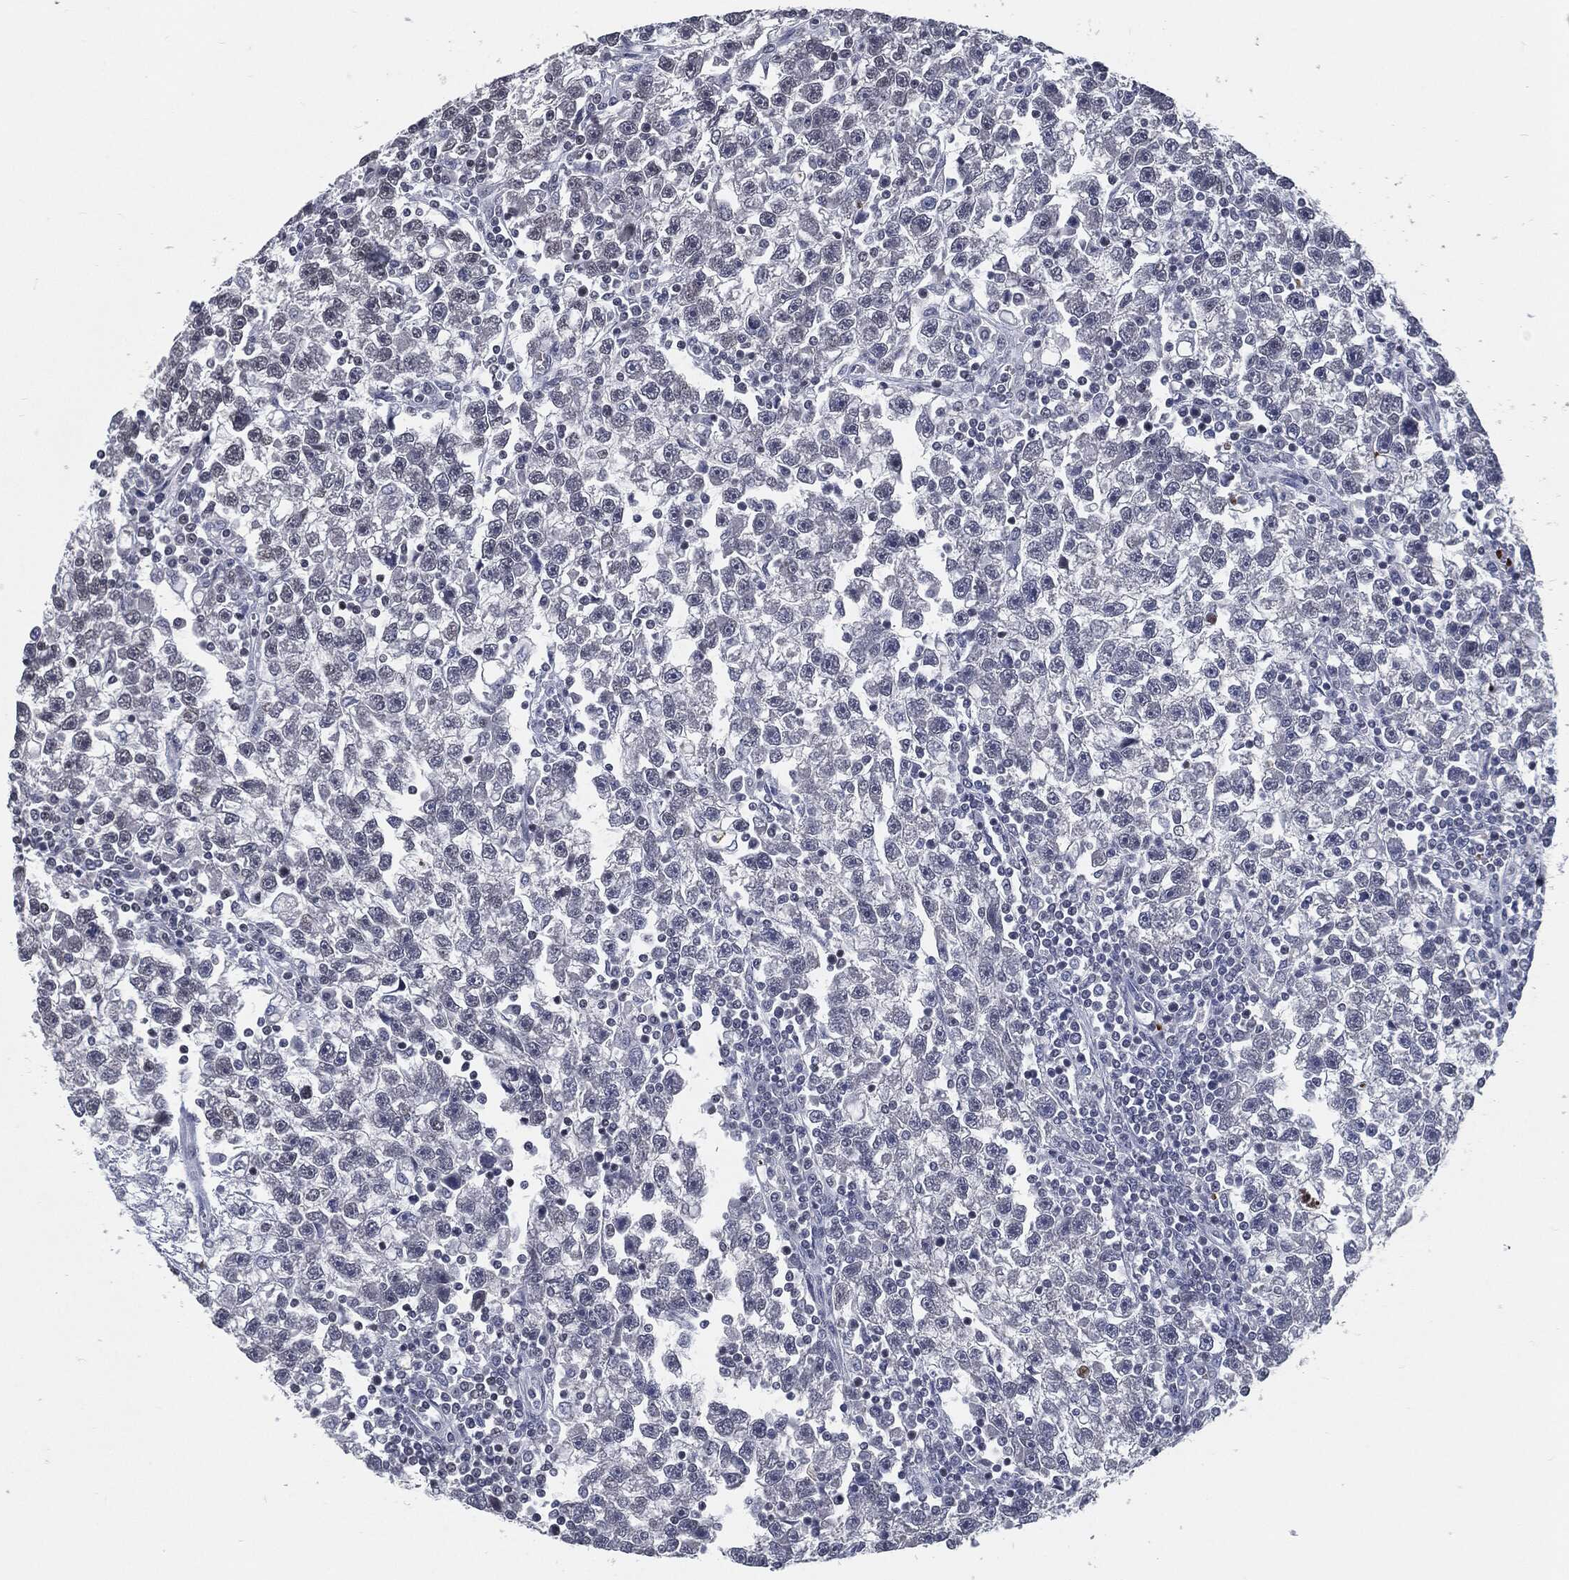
{"staining": {"intensity": "weak", "quantity": "25%-75%", "location": "nuclear"}, "tissue": "testis cancer", "cell_type": "Tumor cells", "image_type": "cancer", "snomed": [{"axis": "morphology", "description": "Seminoma, NOS"}, {"axis": "topography", "description": "Testis"}], "caption": "A high-resolution micrograph shows IHC staining of testis seminoma, which shows weak nuclear staining in approximately 25%-75% of tumor cells.", "gene": "ANXA1", "patient": {"sex": "male", "age": 47}}